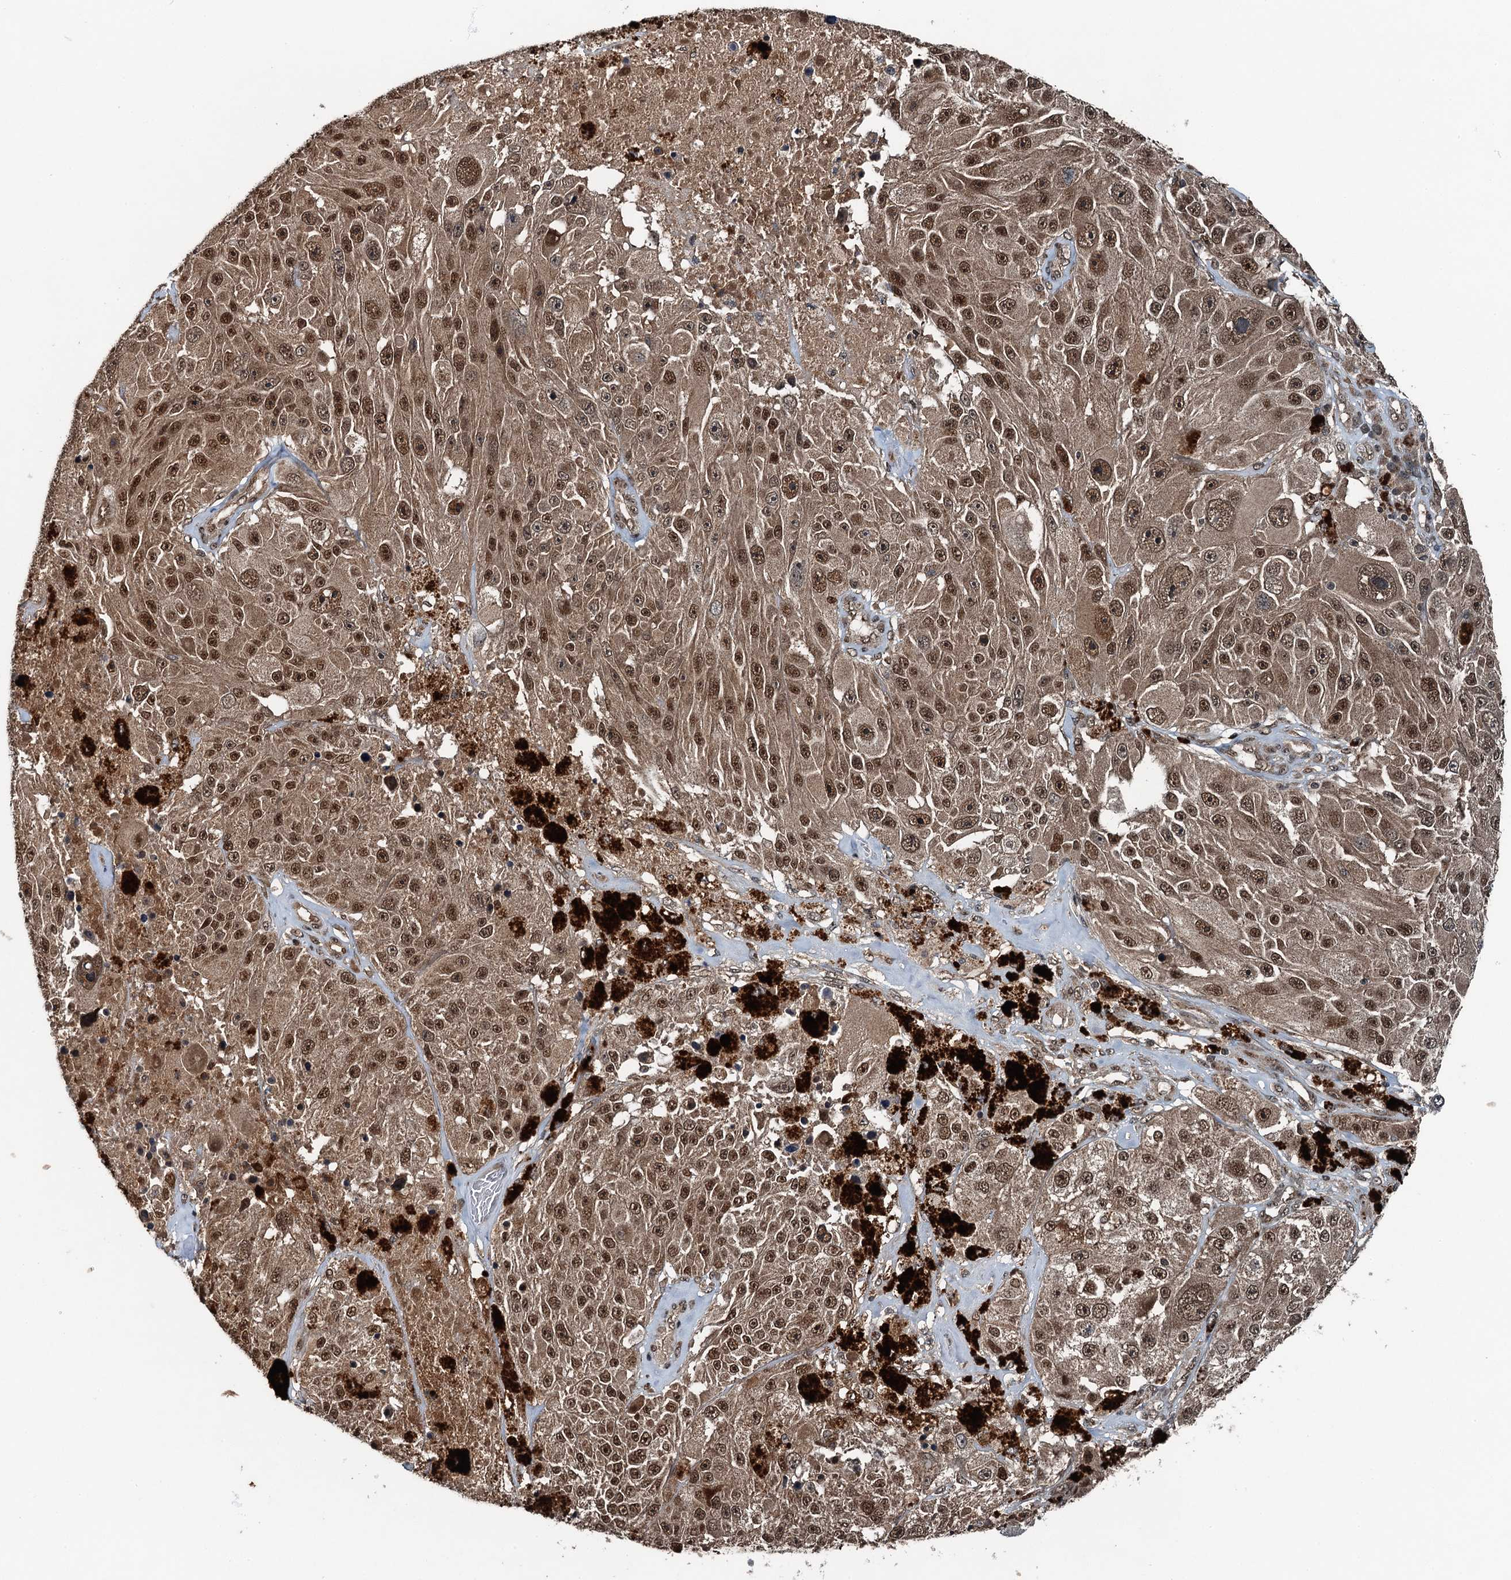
{"staining": {"intensity": "moderate", "quantity": ">75%", "location": "cytoplasmic/membranous,nuclear"}, "tissue": "melanoma", "cell_type": "Tumor cells", "image_type": "cancer", "snomed": [{"axis": "morphology", "description": "Malignant melanoma, Metastatic site"}, {"axis": "topography", "description": "Lymph node"}], "caption": "High-power microscopy captured an IHC photomicrograph of melanoma, revealing moderate cytoplasmic/membranous and nuclear positivity in approximately >75% of tumor cells. The staining is performed using DAB (3,3'-diaminobenzidine) brown chromogen to label protein expression. The nuclei are counter-stained blue using hematoxylin.", "gene": "UBXN6", "patient": {"sex": "male", "age": 62}}